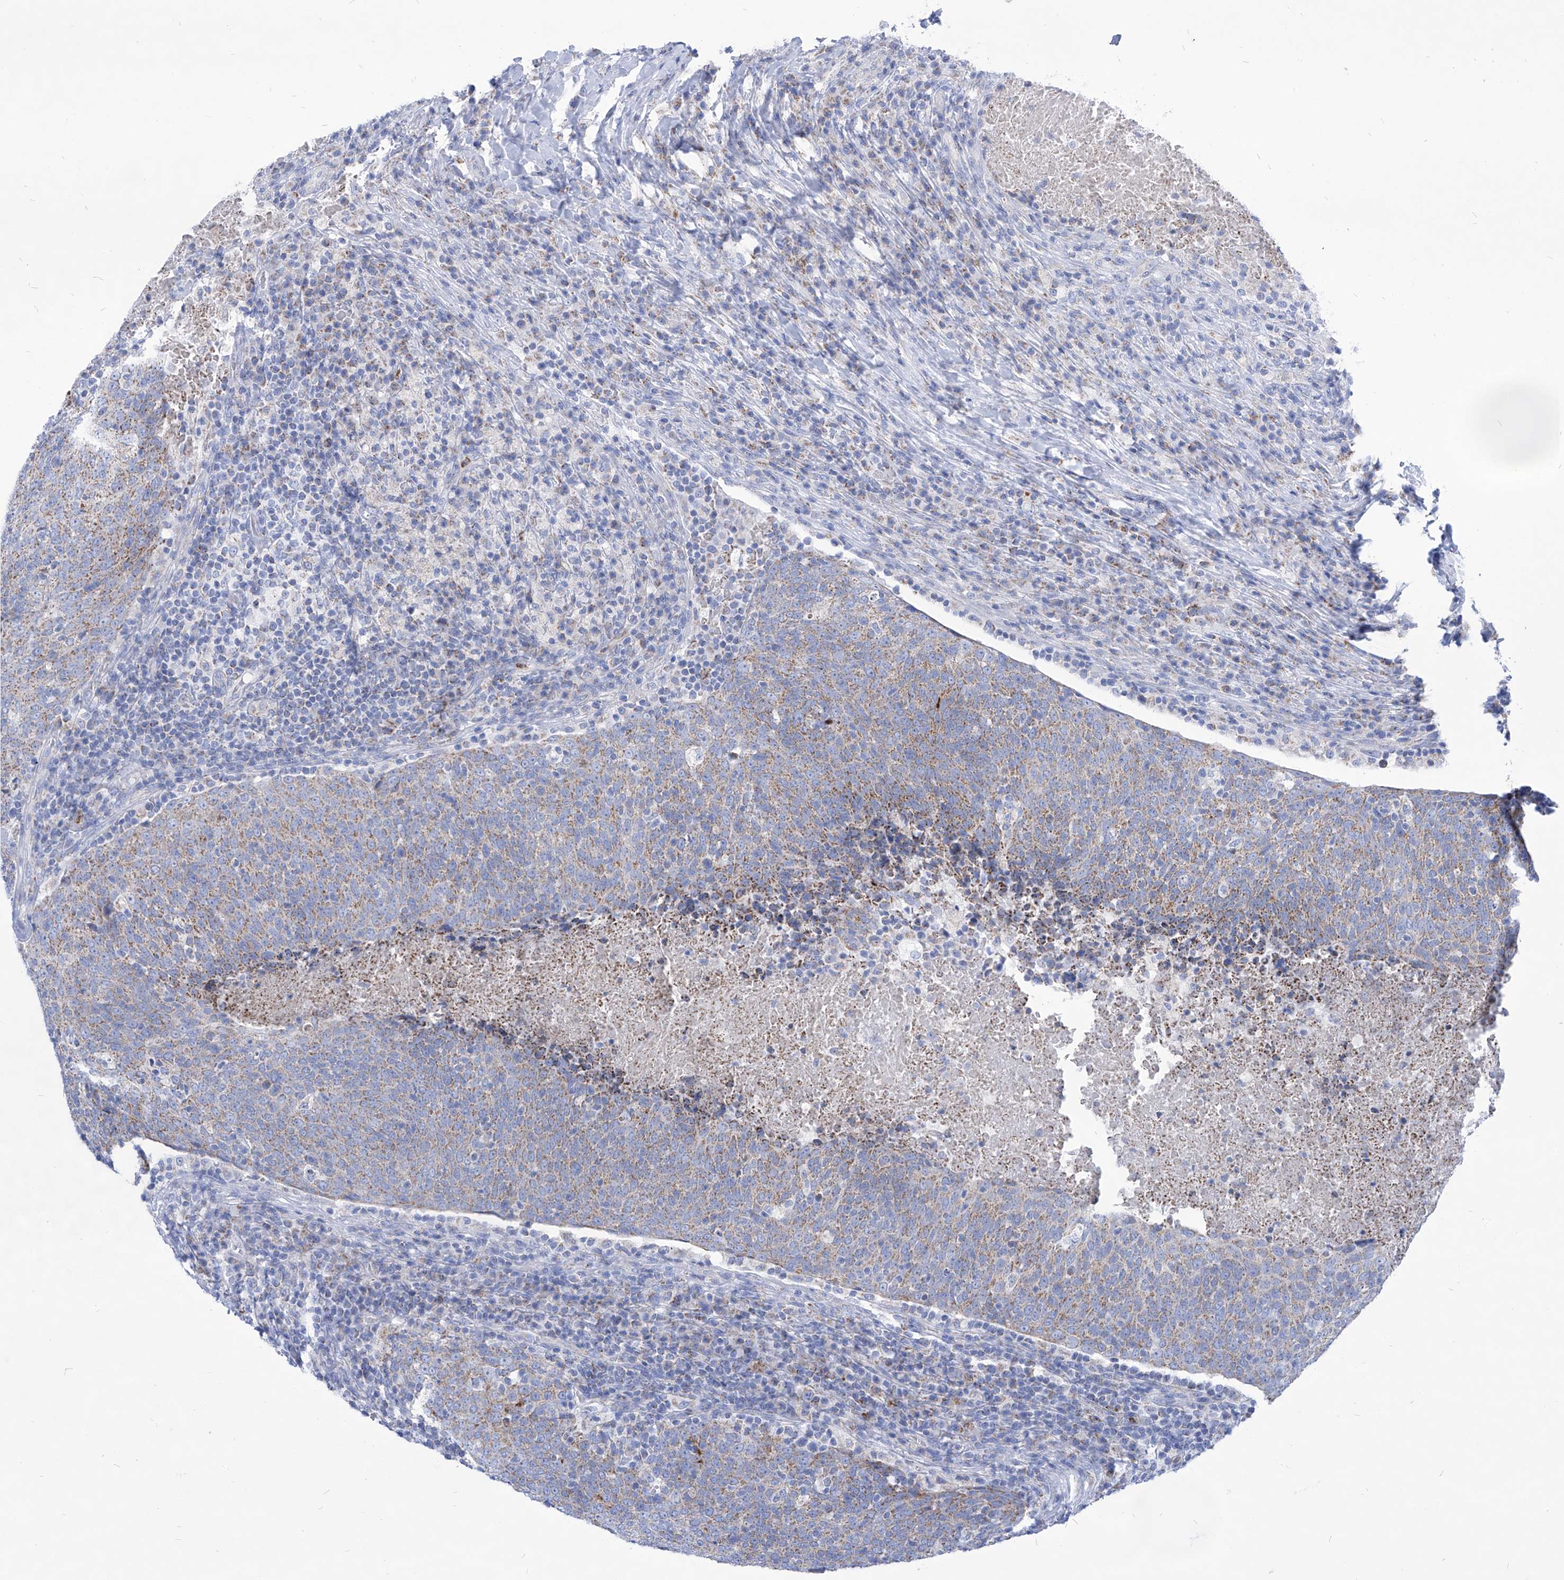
{"staining": {"intensity": "weak", "quantity": "25%-75%", "location": "cytoplasmic/membranous"}, "tissue": "head and neck cancer", "cell_type": "Tumor cells", "image_type": "cancer", "snomed": [{"axis": "morphology", "description": "Squamous cell carcinoma, NOS"}, {"axis": "morphology", "description": "Squamous cell carcinoma, metastatic, NOS"}, {"axis": "topography", "description": "Lymph node"}, {"axis": "topography", "description": "Head-Neck"}], "caption": "Weak cytoplasmic/membranous positivity for a protein is appreciated in approximately 25%-75% of tumor cells of metastatic squamous cell carcinoma (head and neck) using immunohistochemistry (IHC).", "gene": "COQ3", "patient": {"sex": "male", "age": 62}}